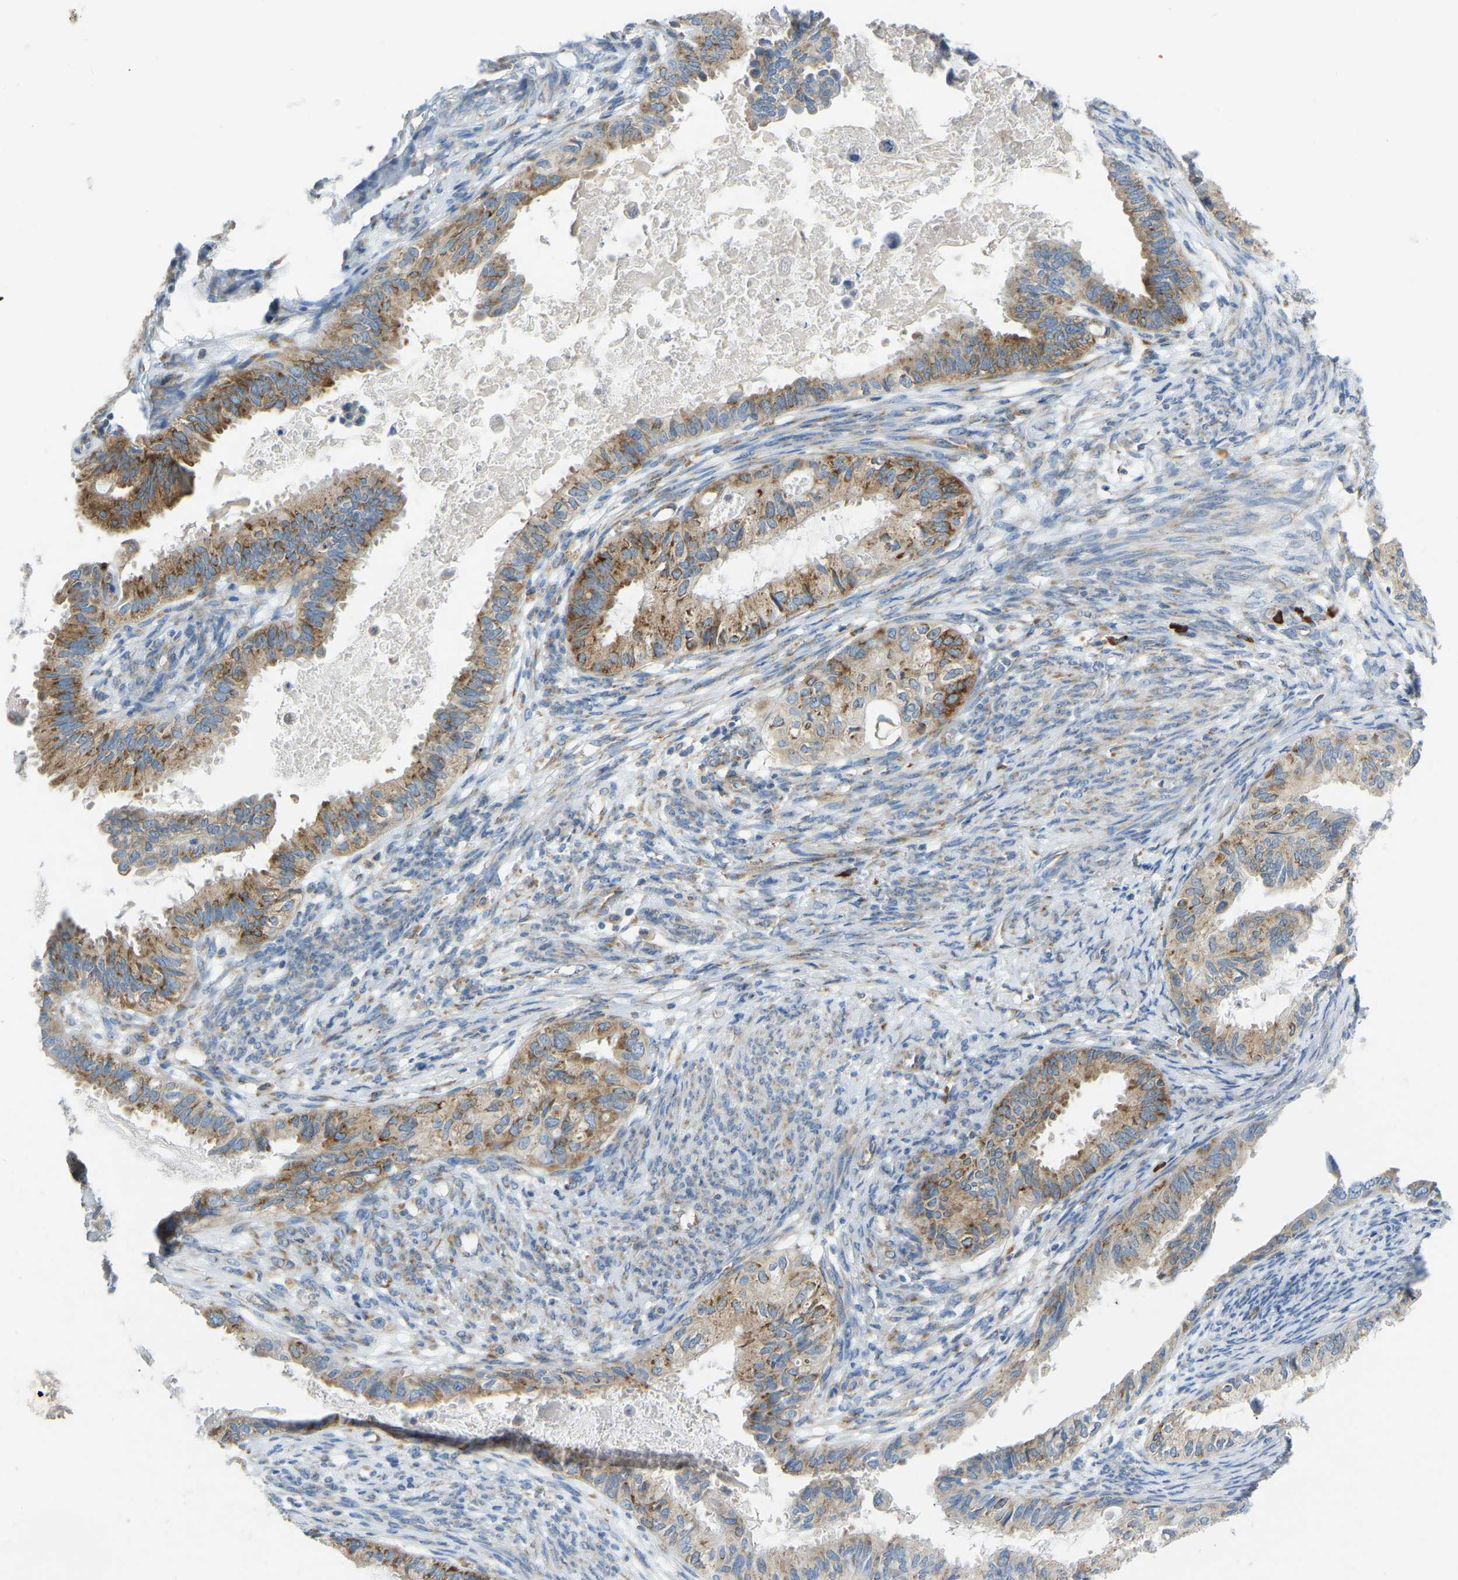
{"staining": {"intensity": "moderate", "quantity": ">75%", "location": "cytoplasmic/membranous"}, "tissue": "cervical cancer", "cell_type": "Tumor cells", "image_type": "cancer", "snomed": [{"axis": "morphology", "description": "Normal tissue, NOS"}, {"axis": "morphology", "description": "Adenocarcinoma, NOS"}, {"axis": "topography", "description": "Cervix"}, {"axis": "topography", "description": "Endometrium"}], "caption": "IHC micrograph of human adenocarcinoma (cervical) stained for a protein (brown), which exhibits medium levels of moderate cytoplasmic/membranous expression in approximately >75% of tumor cells.", "gene": "SND1", "patient": {"sex": "female", "age": 86}}